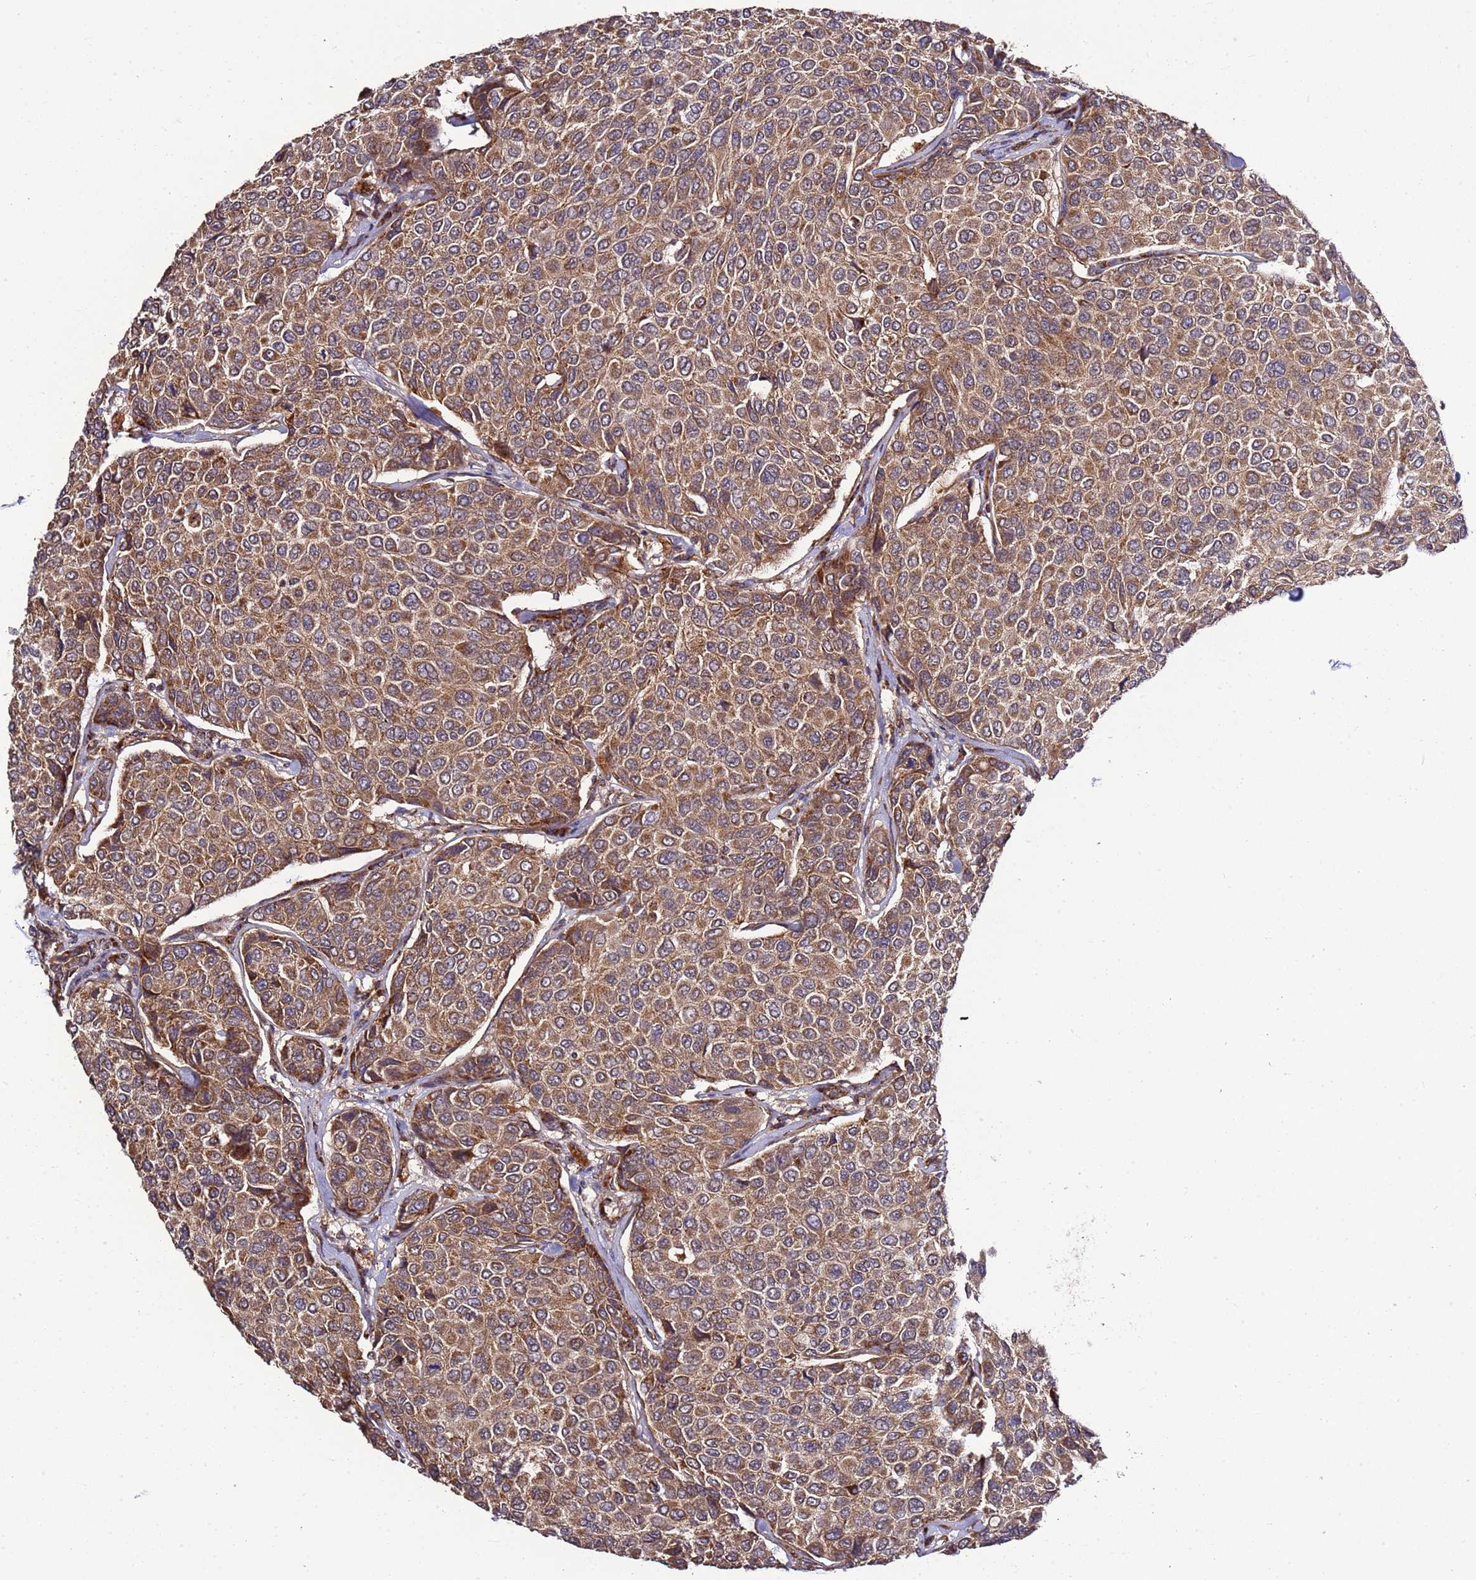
{"staining": {"intensity": "strong", "quantity": ">75%", "location": "cytoplasmic/membranous"}, "tissue": "breast cancer", "cell_type": "Tumor cells", "image_type": "cancer", "snomed": [{"axis": "morphology", "description": "Duct carcinoma"}, {"axis": "topography", "description": "Breast"}], "caption": "Human breast invasive ductal carcinoma stained with a brown dye displays strong cytoplasmic/membranous positive staining in about >75% of tumor cells.", "gene": "TM2D2", "patient": {"sex": "female", "age": 55}}